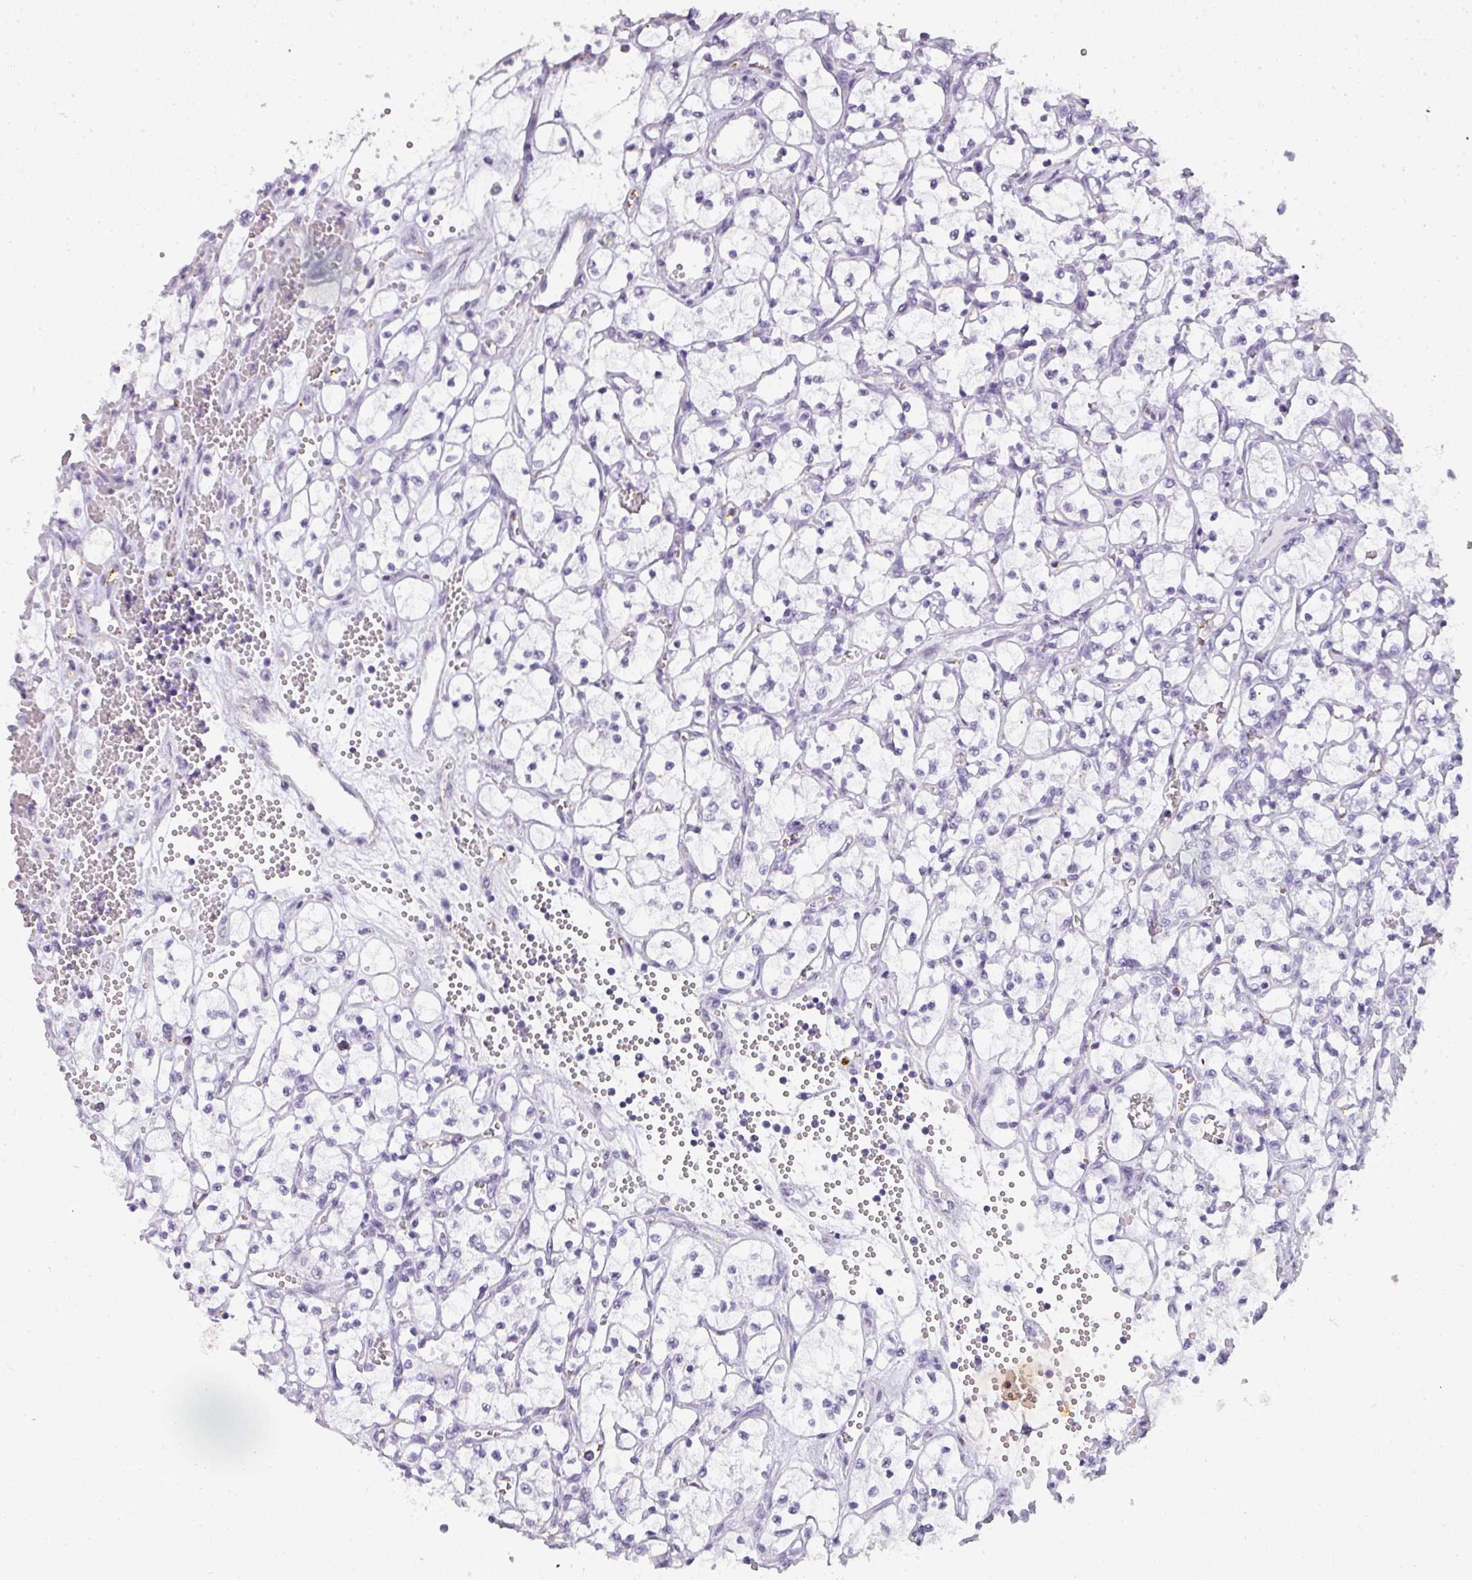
{"staining": {"intensity": "negative", "quantity": "none", "location": "none"}, "tissue": "renal cancer", "cell_type": "Tumor cells", "image_type": "cancer", "snomed": [{"axis": "morphology", "description": "Adenocarcinoma, NOS"}, {"axis": "topography", "description": "Kidney"}], "caption": "Renal cancer (adenocarcinoma) was stained to show a protein in brown. There is no significant staining in tumor cells.", "gene": "TMEM42", "patient": {"sex": "female", "age": 69}}